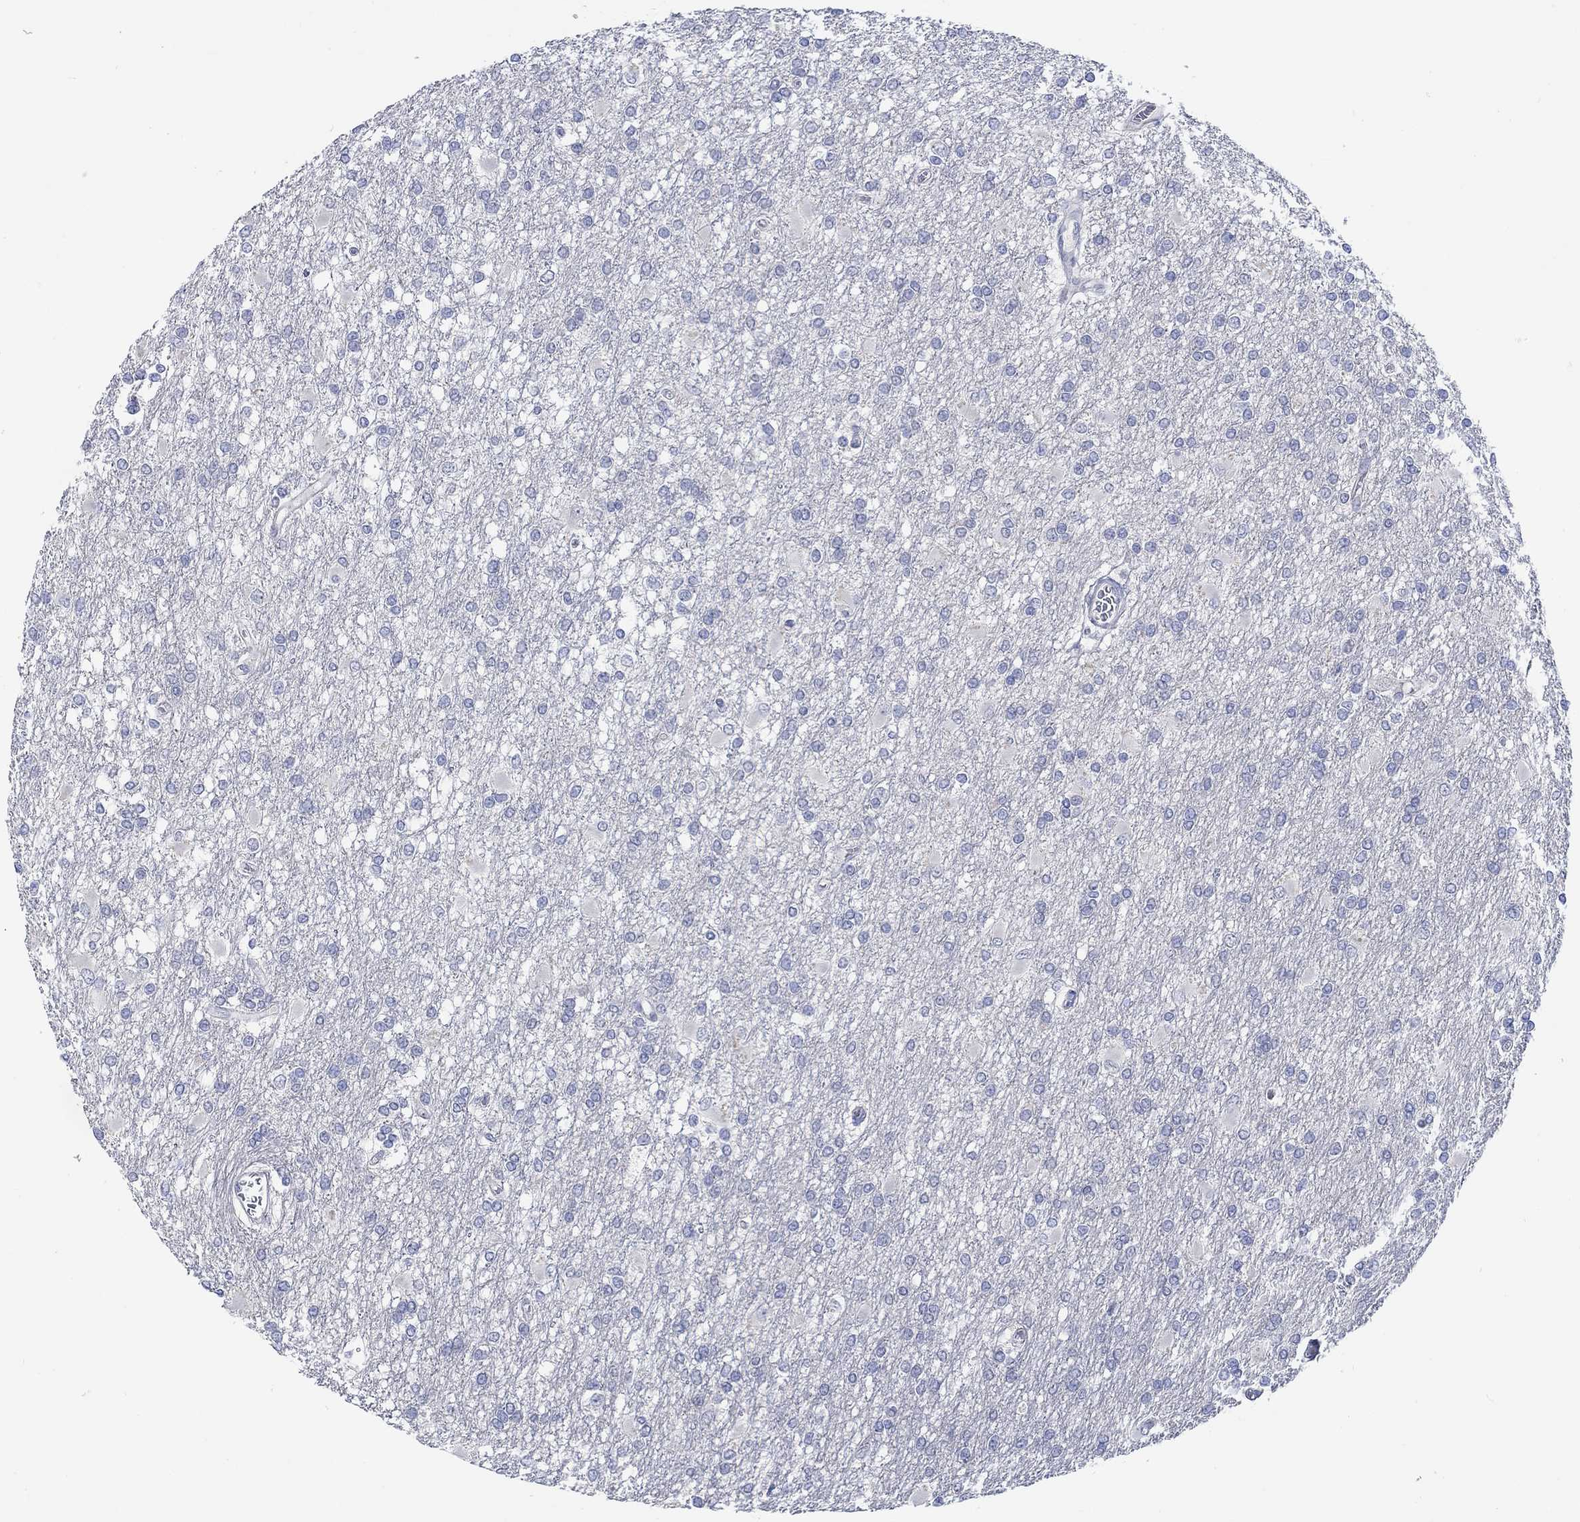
{"staining": {"intensity": "negative", "quantity": "none", "location": "none"}, "tissue": "glioma", "cell_type": "Tumor cells", "image_type": "cancer", "snomed": [{"axis": "morphology", "description": "Glioma, malignant, High grade"}, {"axis": "topography", "description": "Cerebral cortex"}], "caption": "The immunohistochemistry (IHC) histopathology image has no significant expression in tumor cells of malignant glioma (high-grade) tissue.", "gene": "DLK1", "patient": {"sex": "male", "age": 79}}